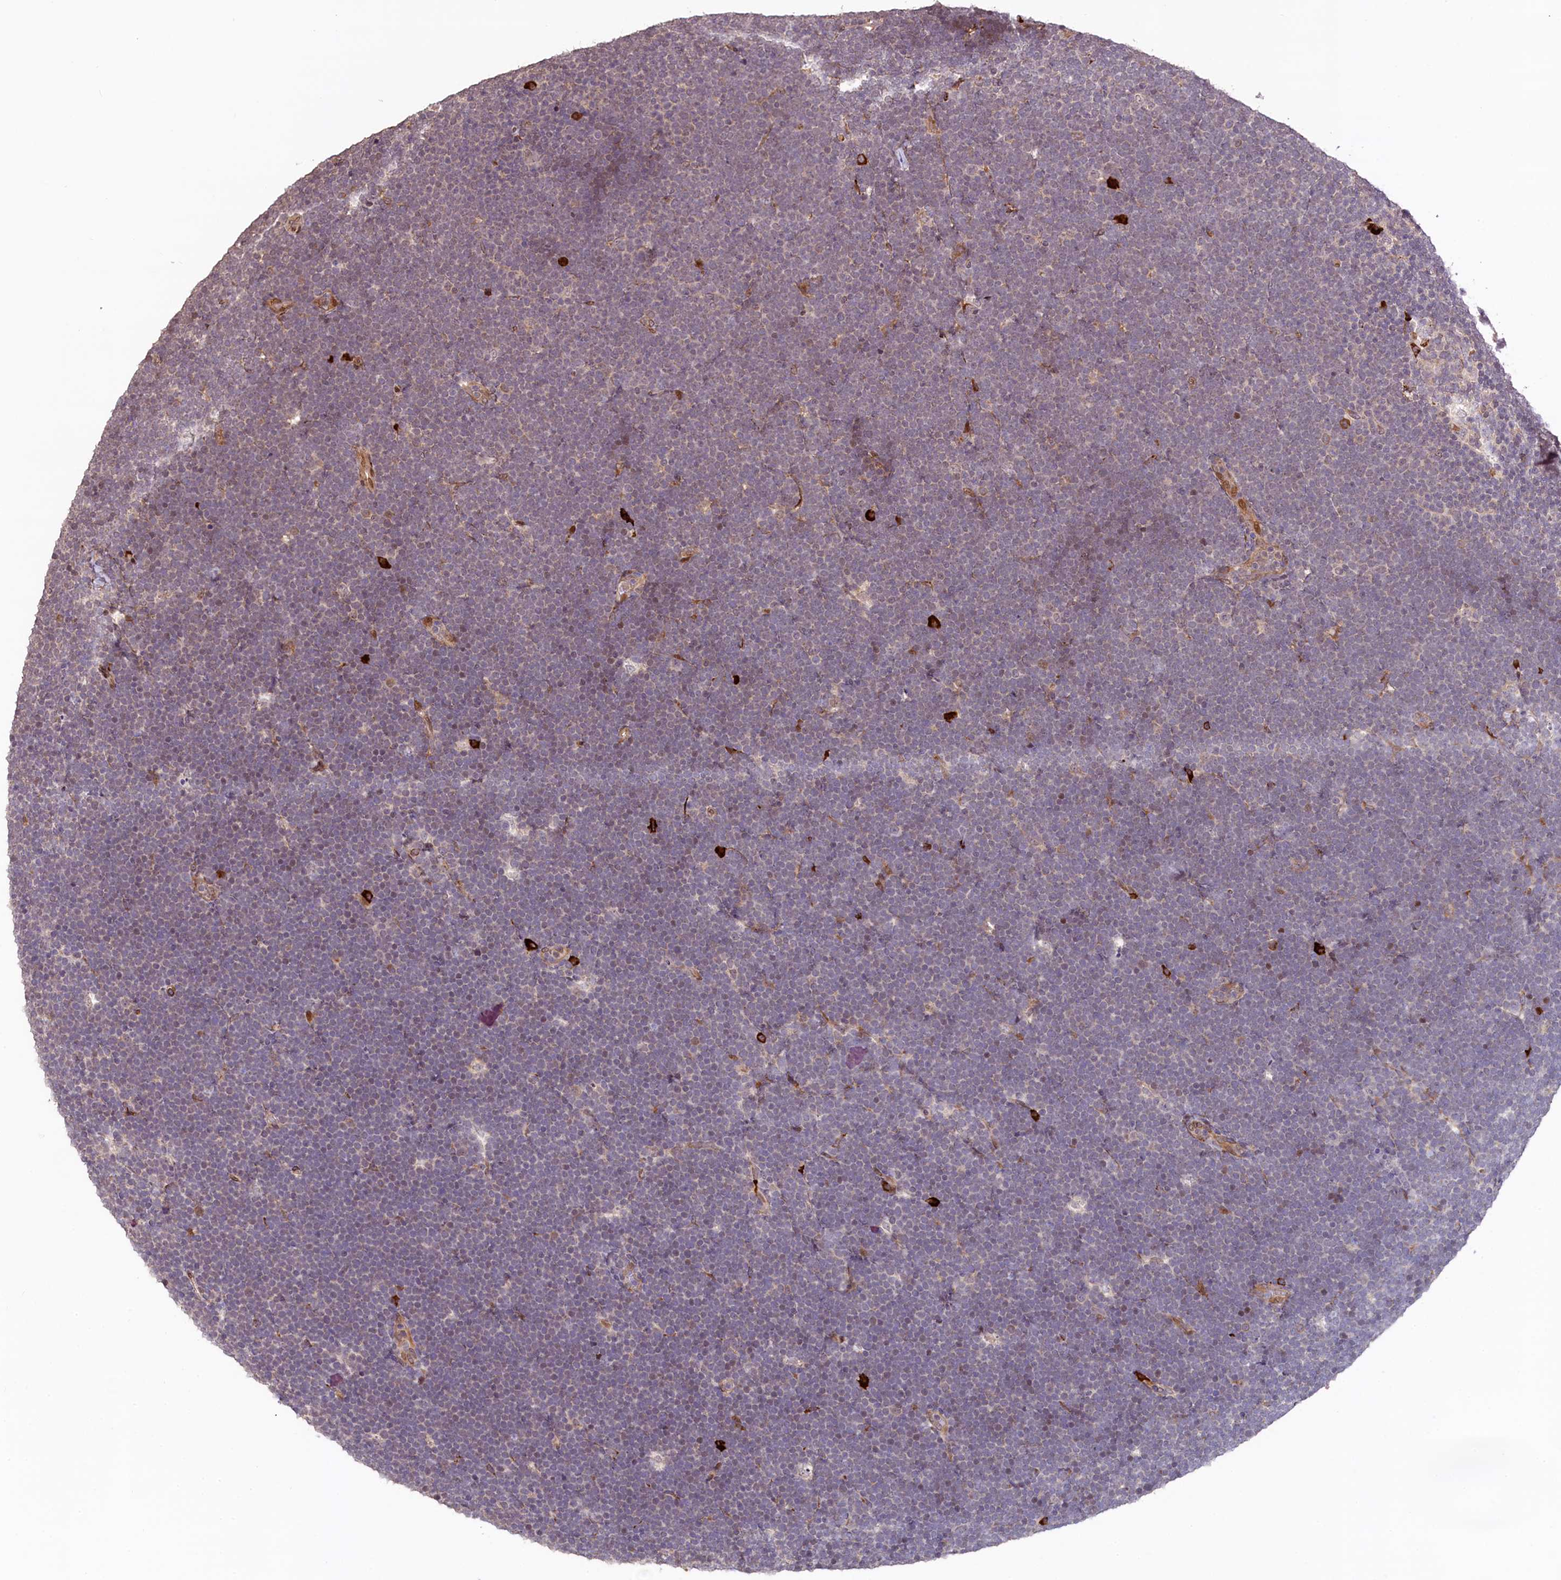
{"staining": {"intensity": "negative", "quantity": "none", "location": "none"}, "tissue": "lymphoma", "cell_type": "Tumor cells", "image_type": "cancer", "snomed": [{"axis": "morphology", "description": "Malignant lymphoma, non-Hodgkin's type, High grade"}, {"axis": "topography", "description": "Lymph node"}], "caption": "DAB (3,3'-diaminobenzidine) immunohistochemical staining of human lymphoma shows no significant positivity in tumor cells.", "gene": "C5orf15", "patient": {"sex": "male", "age": 13}}